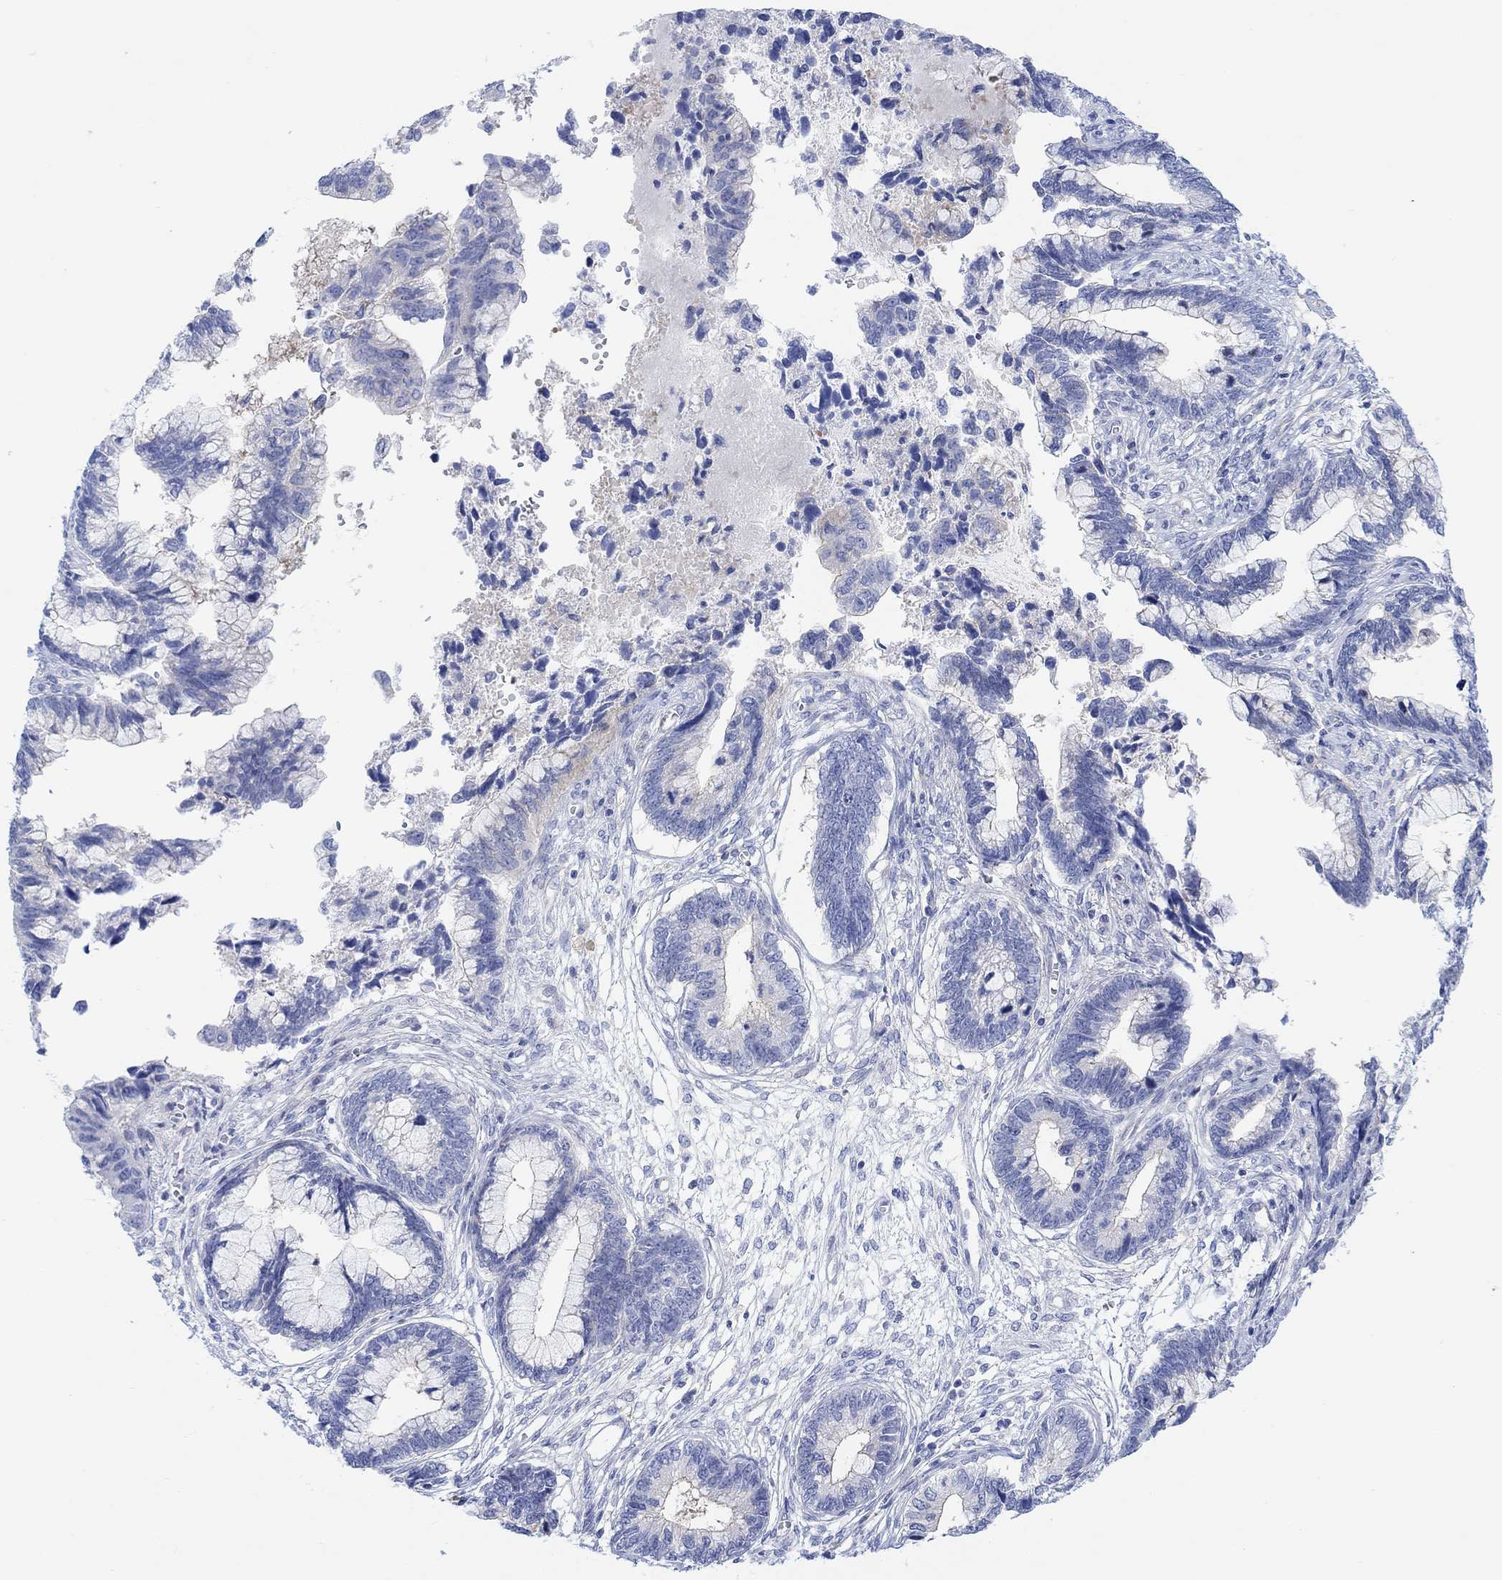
{"staining": {"intensity": "negative", "quantity": "none", "location": "none"}, "tissue": "cervical cancer", "cell_type": "Tumor cells", "image_type": "cancer", "snomed": [{"axis": "morphology", "description": "Adenocarcinoma, NOS"}, {"axis": "topography", "description": "Cervix"}], "caption": "Cervical adenocarcinoma stained for a protein using immunohistochemistry exhibits no positivity tumor cells.", "gene": "TLDC2", "patient": {"sex": "female", "age": 44}}